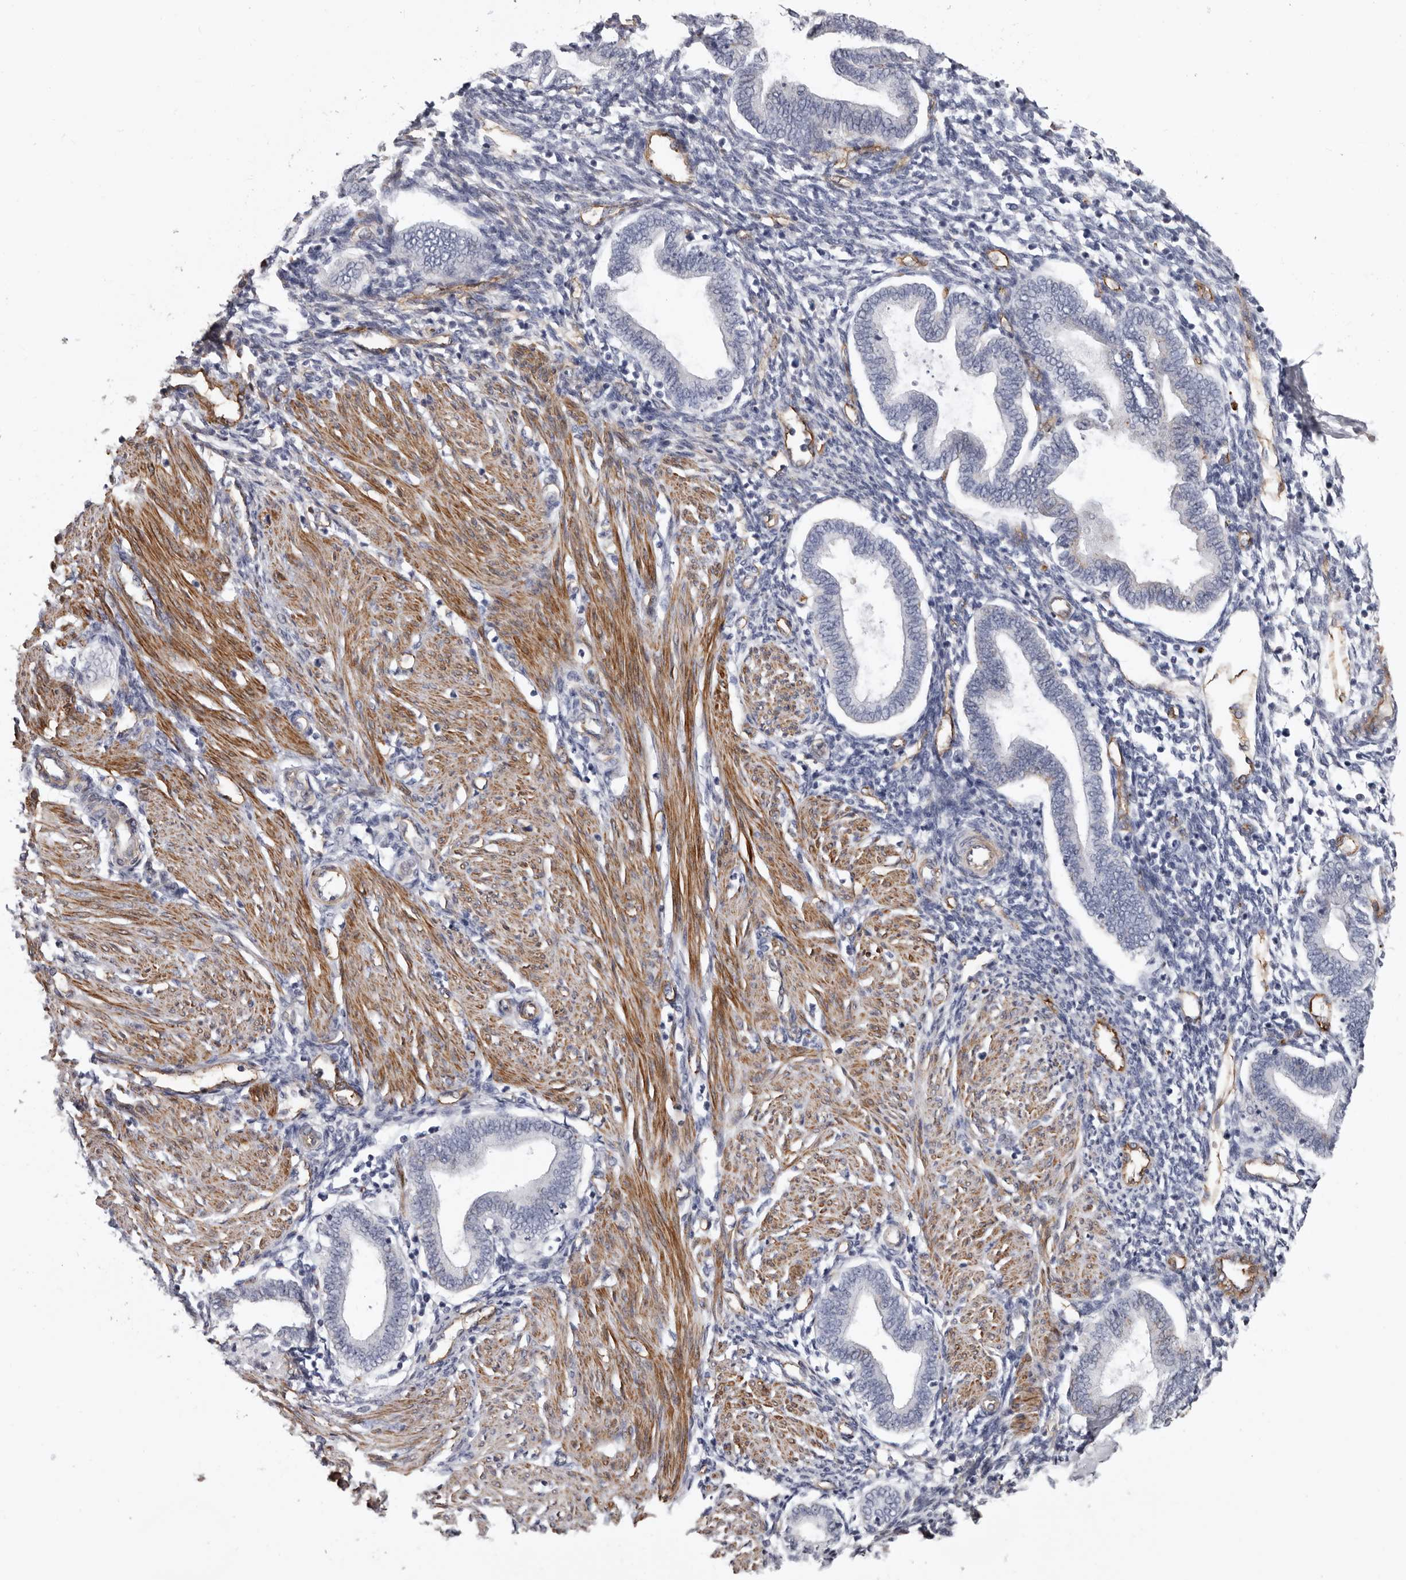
{"staining": {"intensity": "negative", "quantity": "none", "location": "none"}, "tissue": "endometrium", "cell_type": "Cells in endometrial stroma", "image_type": "normal", "snomed": [{"axis": "morphology", "description": "Normal tissue, NOS"}, {"axis": "topography", "description": "Endometrium"}], "caption": "This is an immunohistochemistry (IHC) image of unremarkable endometrium. There is no positivity in cells in endometrial stroma.", "gene": "ADGRL4", "patient": {"sex": "female", "age": 53}}